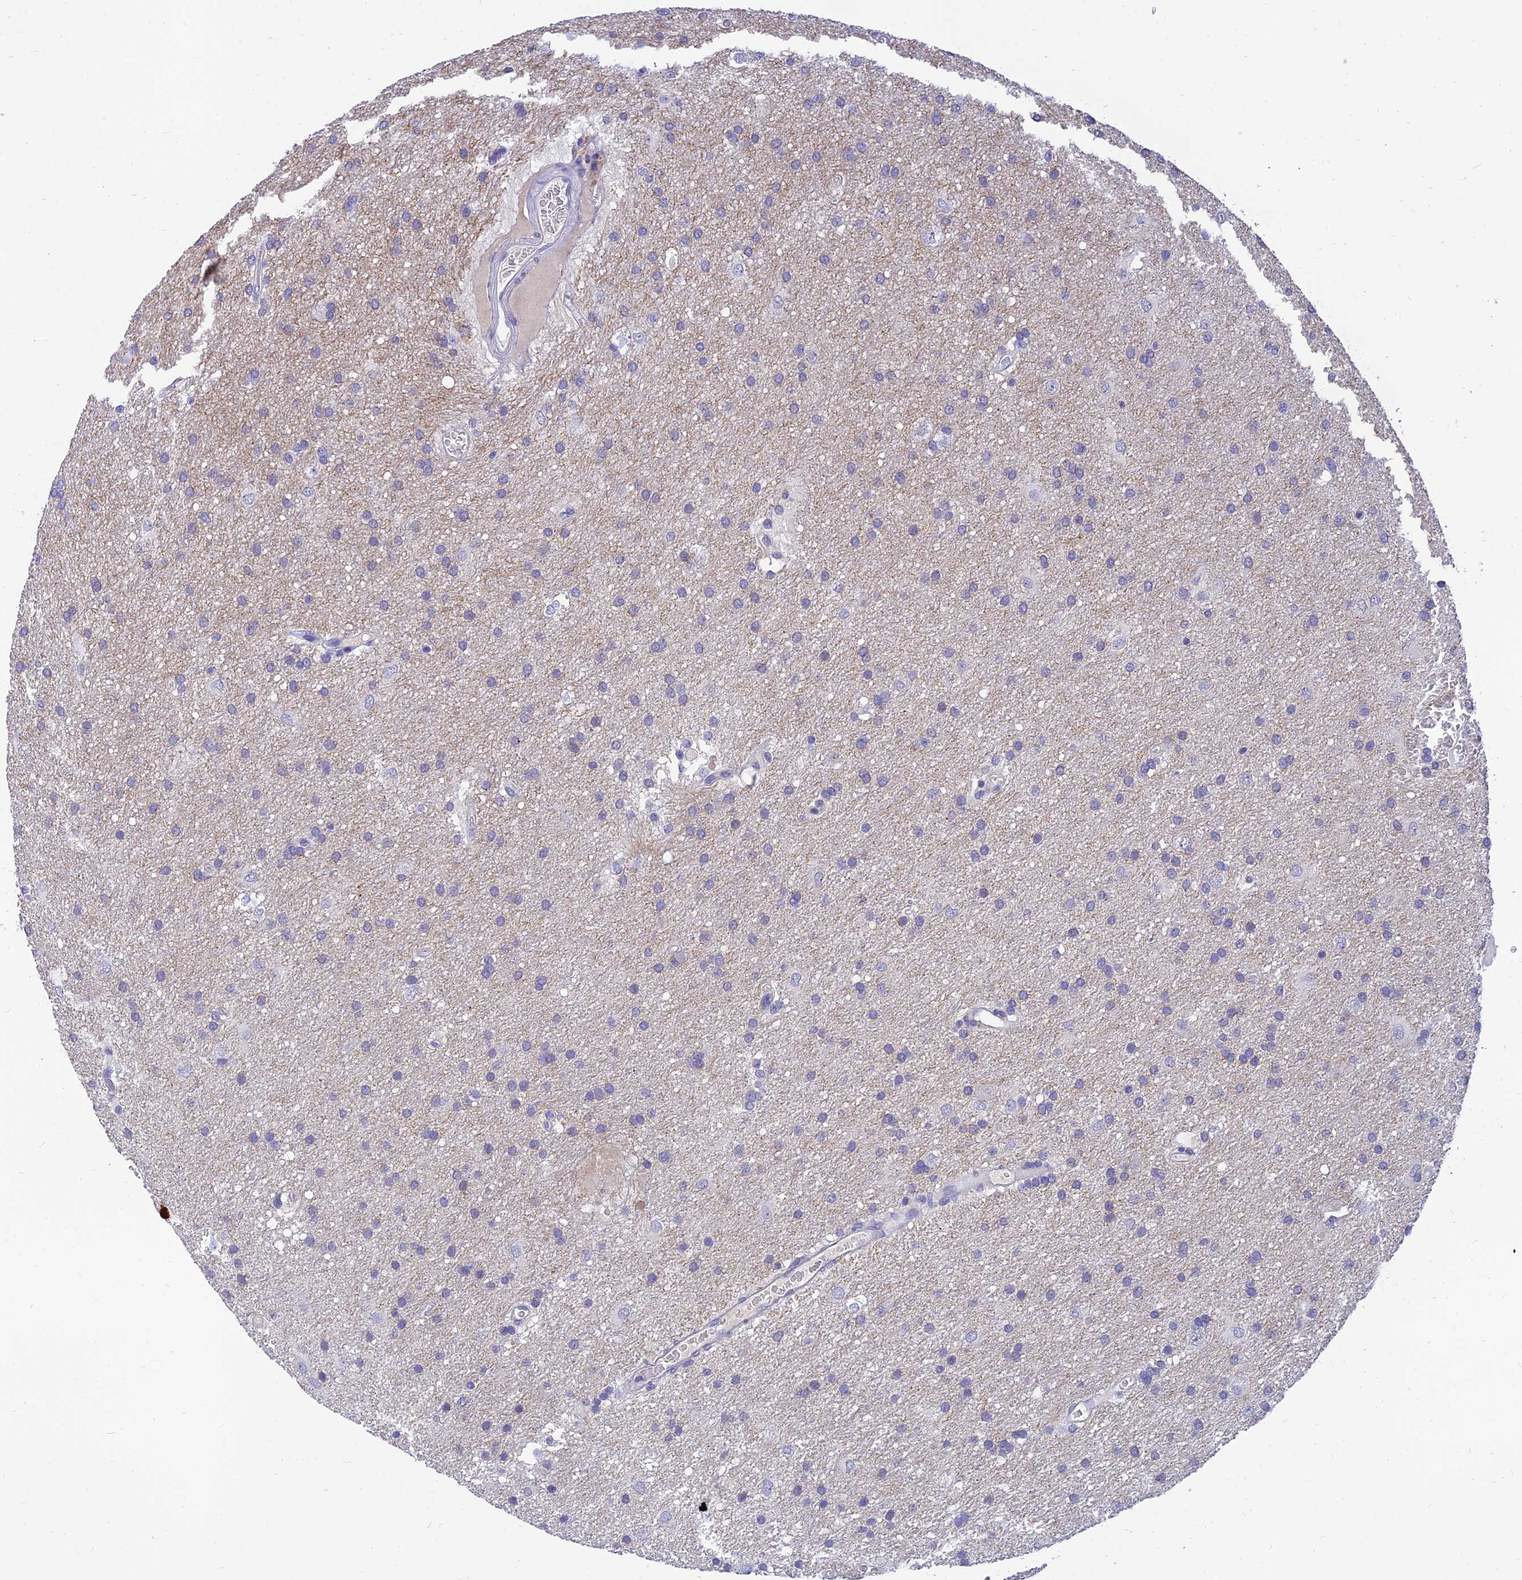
{"staining": {"intensity": "negative", "quantity": "none", "location": "none"}, "tissue": "glioma", "cell_type": "Tumor cells", "image_type": "cancer", "snomed": [{"axis": "morphology", "description": "Glioma, malignant, Low grade"}, {"axis": "topography", "description": "Brain"}], "caption": "The micrograph displays no staining of tumor cells in glioma.", "gene": "TMEM161B", "patient": {"sex": "male", "age": 66}}